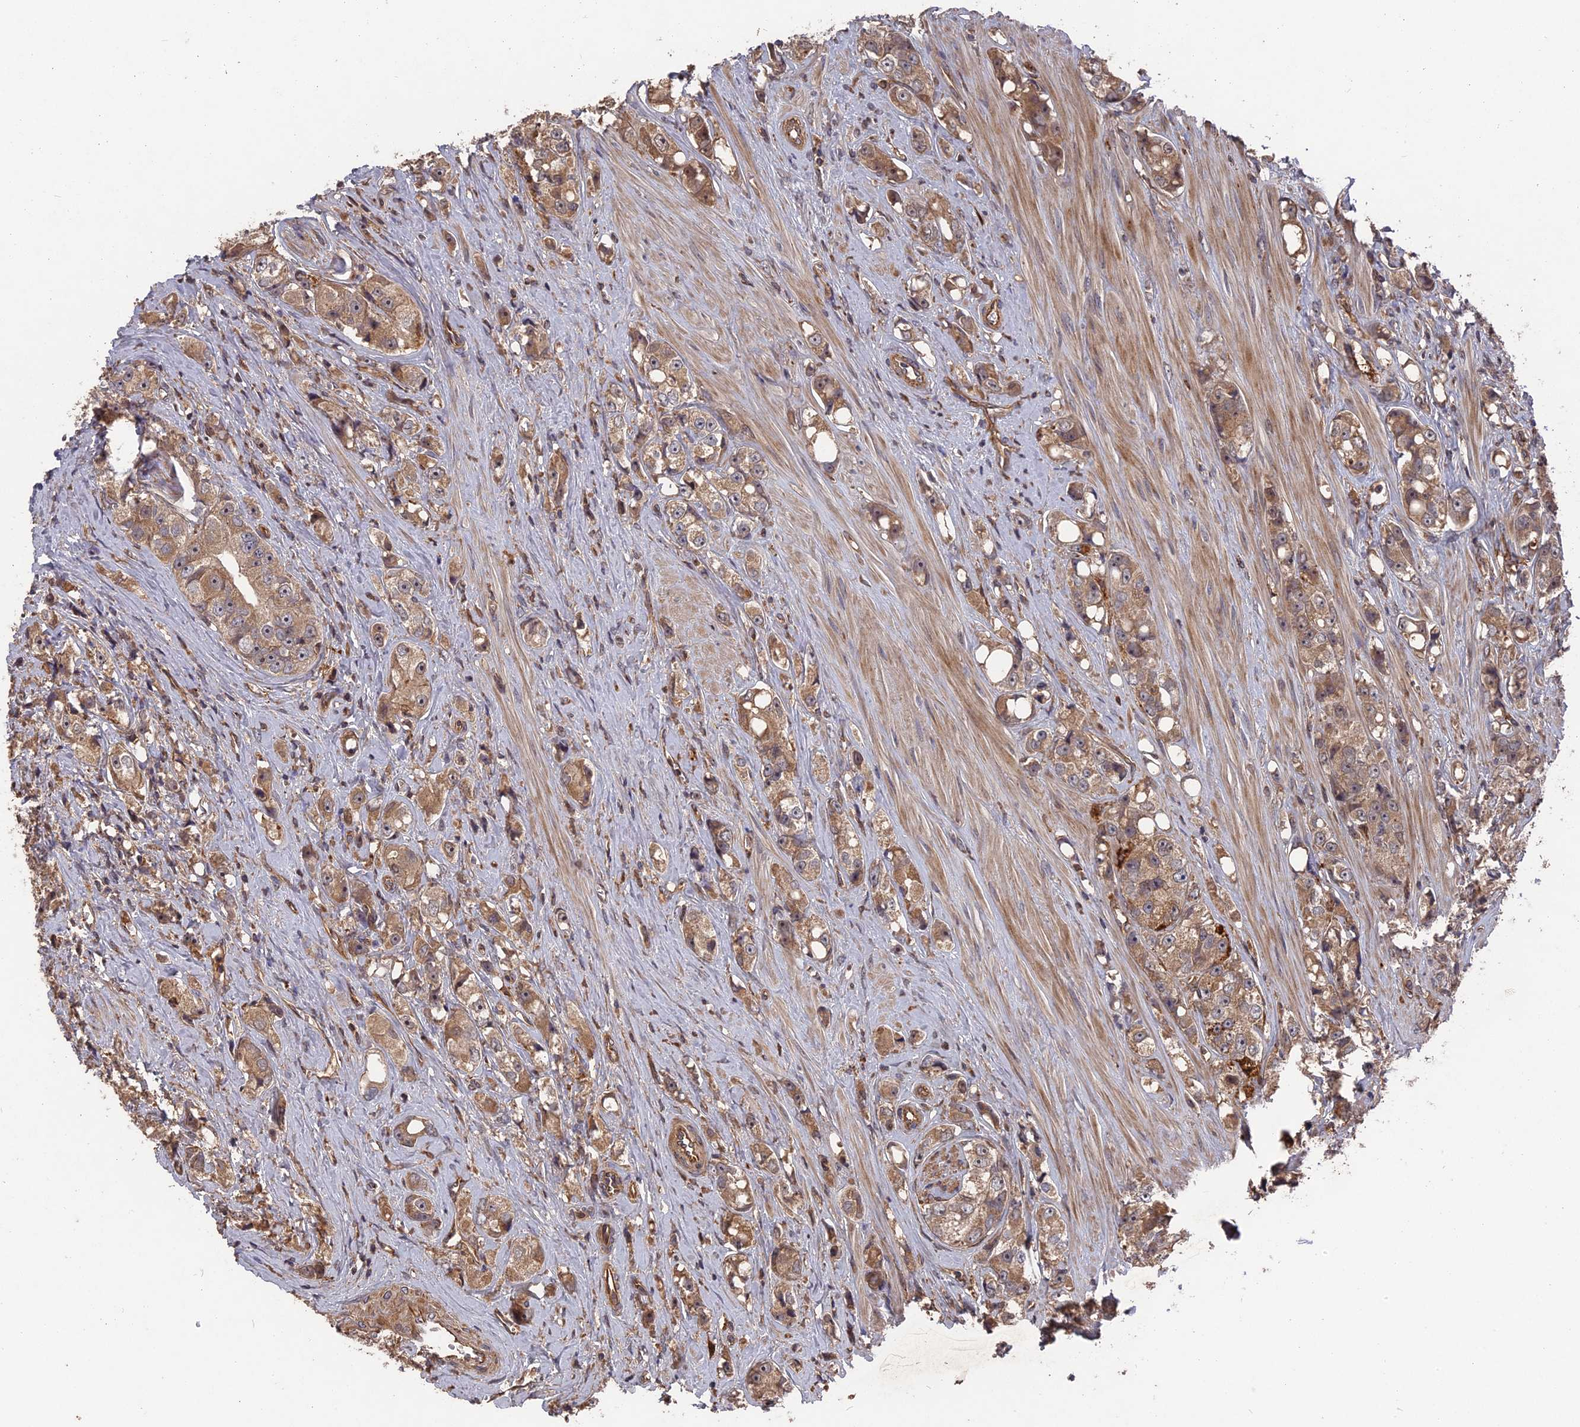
{"staining": {"intensity": "moderate", "quantity": ">75%", "location": "cytoplasmic/membranous"}, "tissue": "prostate cancer", "cell_type": "Tumor cells", "image_type": "cancer", "snomed": [{"axis": "morphology", "description": "Adenocarcinoma, High grade"}, {"axis": "topography", "description": "Prostate"}], "caption": "Prostate cancer (high-grade adenocarcinoma) stained with a protein marker displays moderate staining in tumor cells.", "gene": "DEF8", "patient": {"sex": "male", "age": 74}}